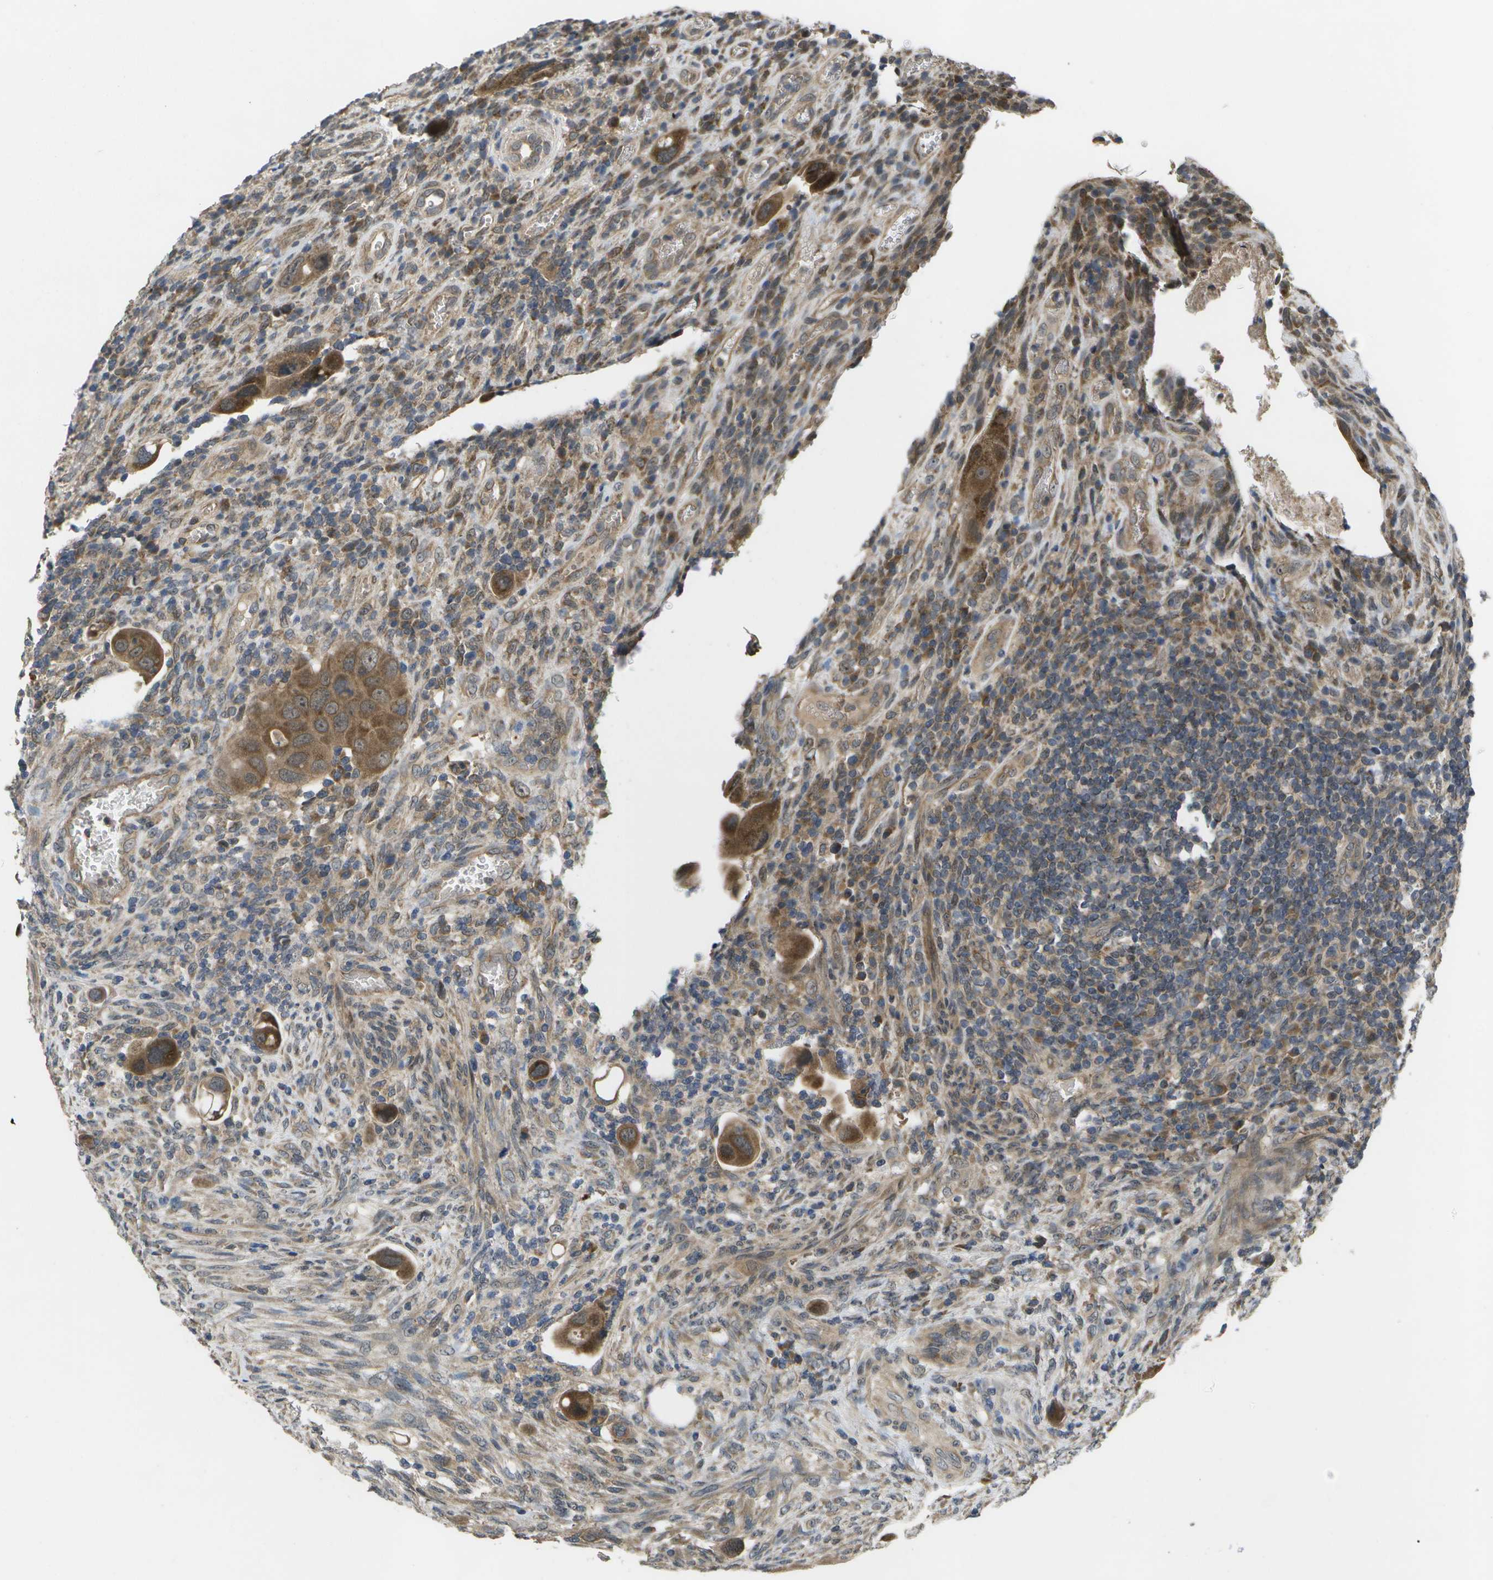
{"staining": {"intensity": "moderate", "quantity": ">75%", "location": "cytoplasmic/membranous"}, "tissue": "colorectal cancer", "cell_type": "Tumor cells", "image_type": "cancer", "snomed": [{"axis": "morphology", "description": "Adenocarcinoma, NOS"}, {"axis": "topography", "description": "Rectum"}], "caption": "The immunohistochemical stain labels moderate cytoplasmic/membranous staining in tumor cells of colorectal cancer tissue.", "gene": "ALAS1", "patient": {"sex": "female", "age": 57}}